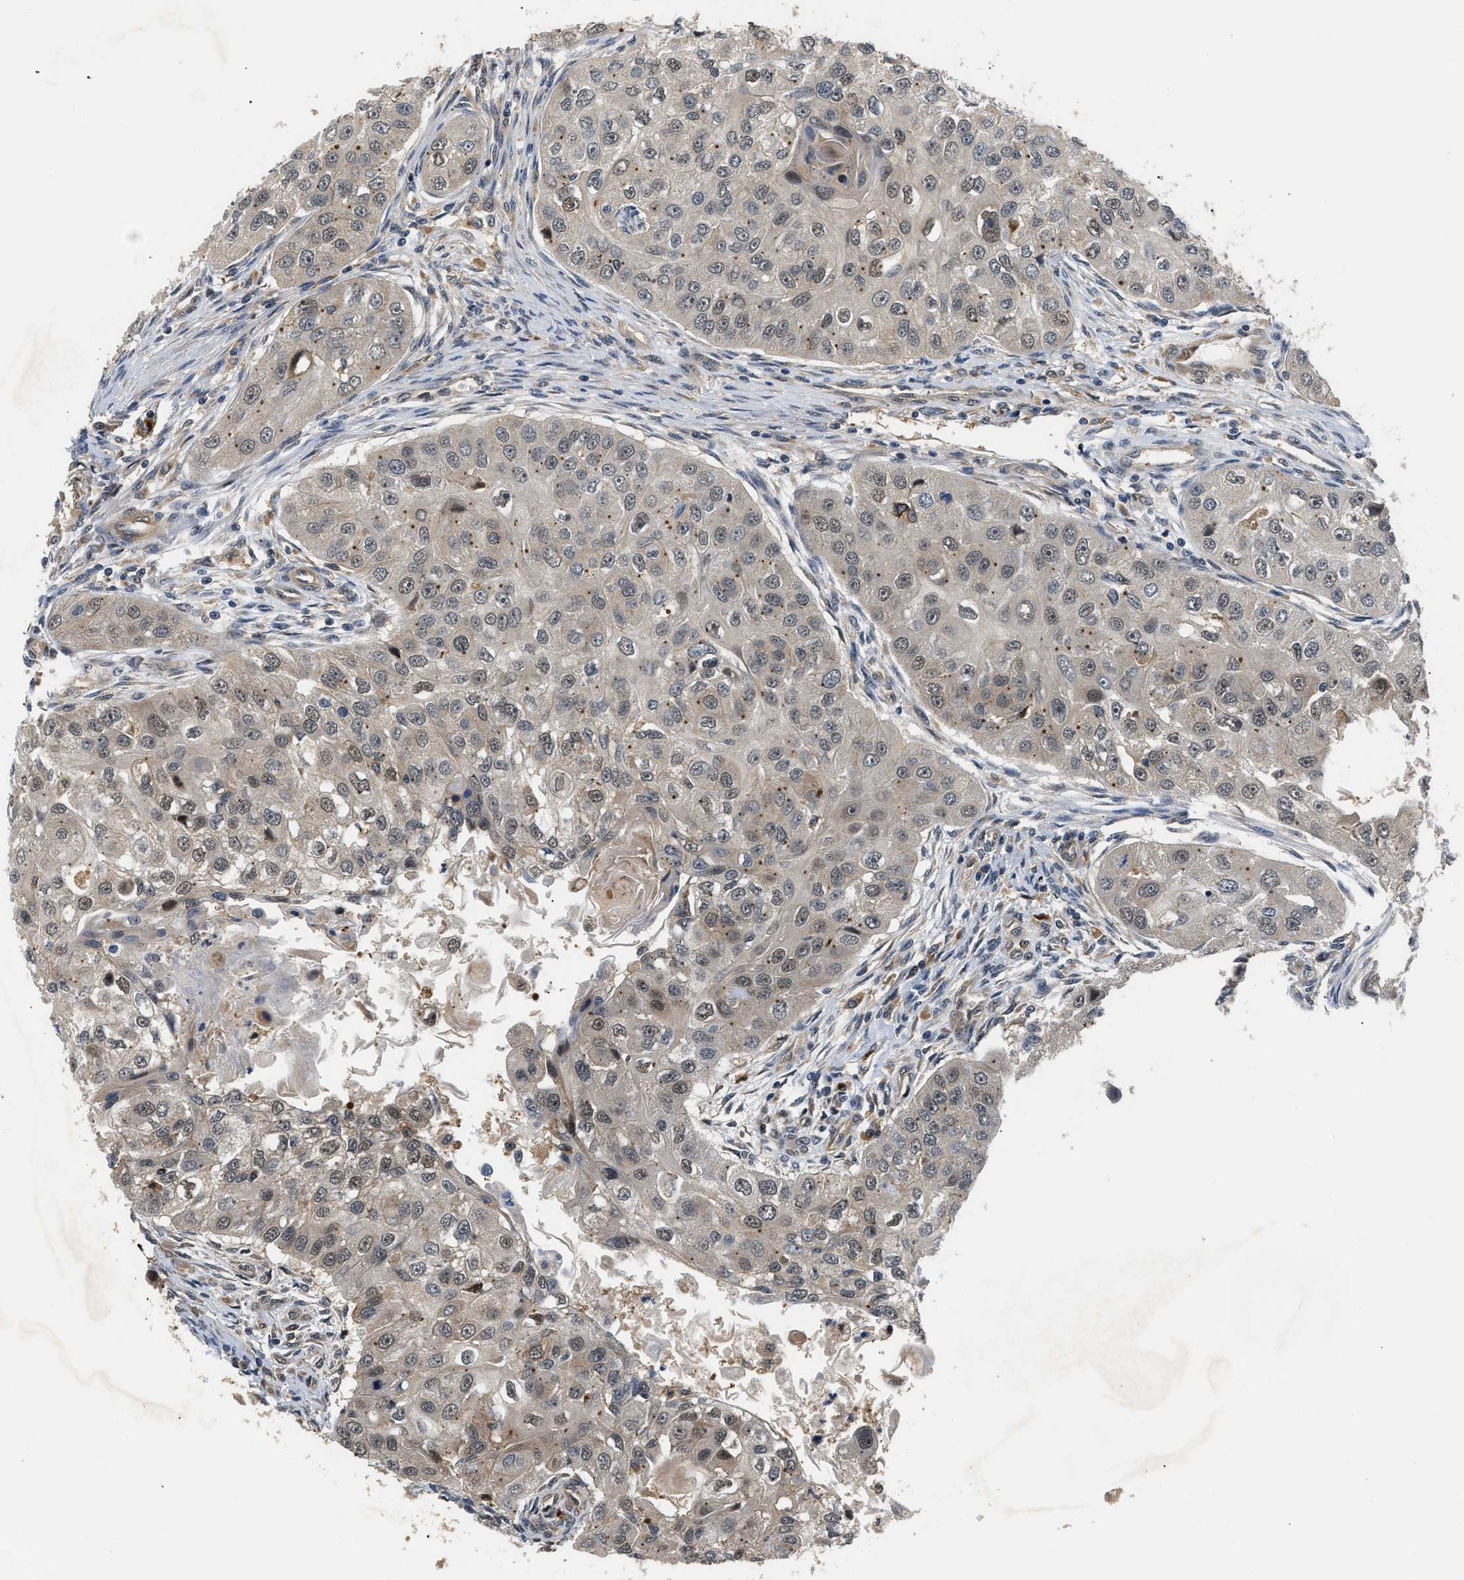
{"staining": {"intensity": "weak", "quantity": "<25%", "location": "cytoplasmic/membranous"}, "tissue": "head and neck cancer", "cell_type": "Tumor cells", "image_type": "cancer", "snomed": [{"axis": "morphology", "description": "Normal tissue, NOS"}, {"axis": "morphology", "description": "Squamous cell carcinoma, NOS"}, {"axis": "topography", "description": "Skeletal muscle"}, {"axis": "topography", "description": "Head-Neck"}], "caption": "There is no significant staining in tumor cells of squamous cell carcinoma (head and neck).", "gene": "LARP6", "patient": {"sex": "male", "age": 51}}